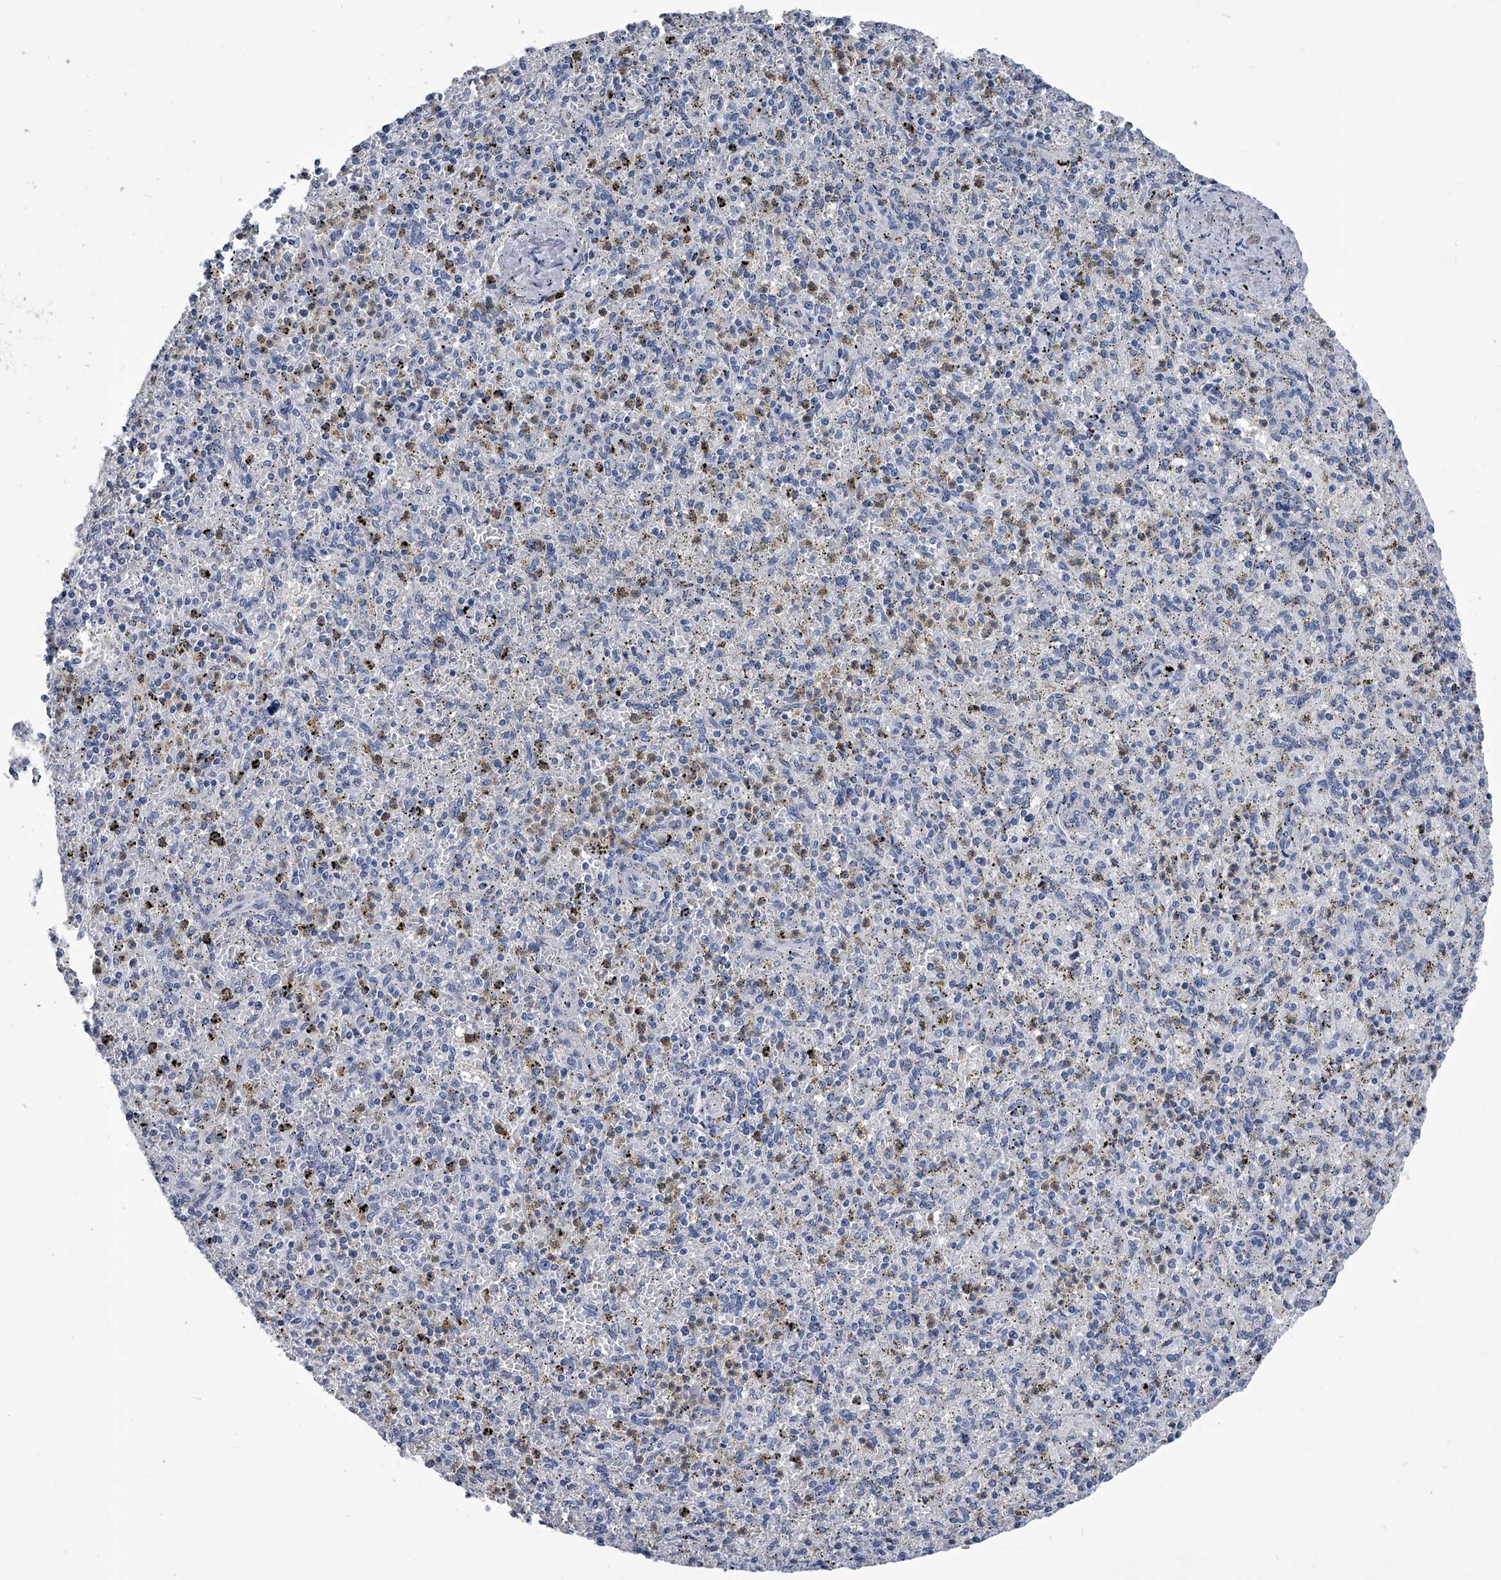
{"staining": {"intensity": "negative", "quantity": "none", "location": "none"}, "tissue": "spleen", "cell_type": "Cells in red pulp", "image_type": "normal", "snomed": [{"axis": "morphology", "description": "Normal tissue, NOS"}, {"axis": "topography", "description": "Spleen"}], "caption": "High magnification brightfield microscopy of normal spleen stained with DAB (3,3'-diaminobenzidine) (brown) and counterstained with hematoxylin (blue): cells in red pulp show no significant positivity. The staining was performed using DAB (3,3'-diaminobenzidine) to visualize the protein expression in brown, while the nuclei were stained in blue with hematoxylin (Magnification: 20x).", "gene": "PDXK", "patient": {"sex": "male", "age": 72}}